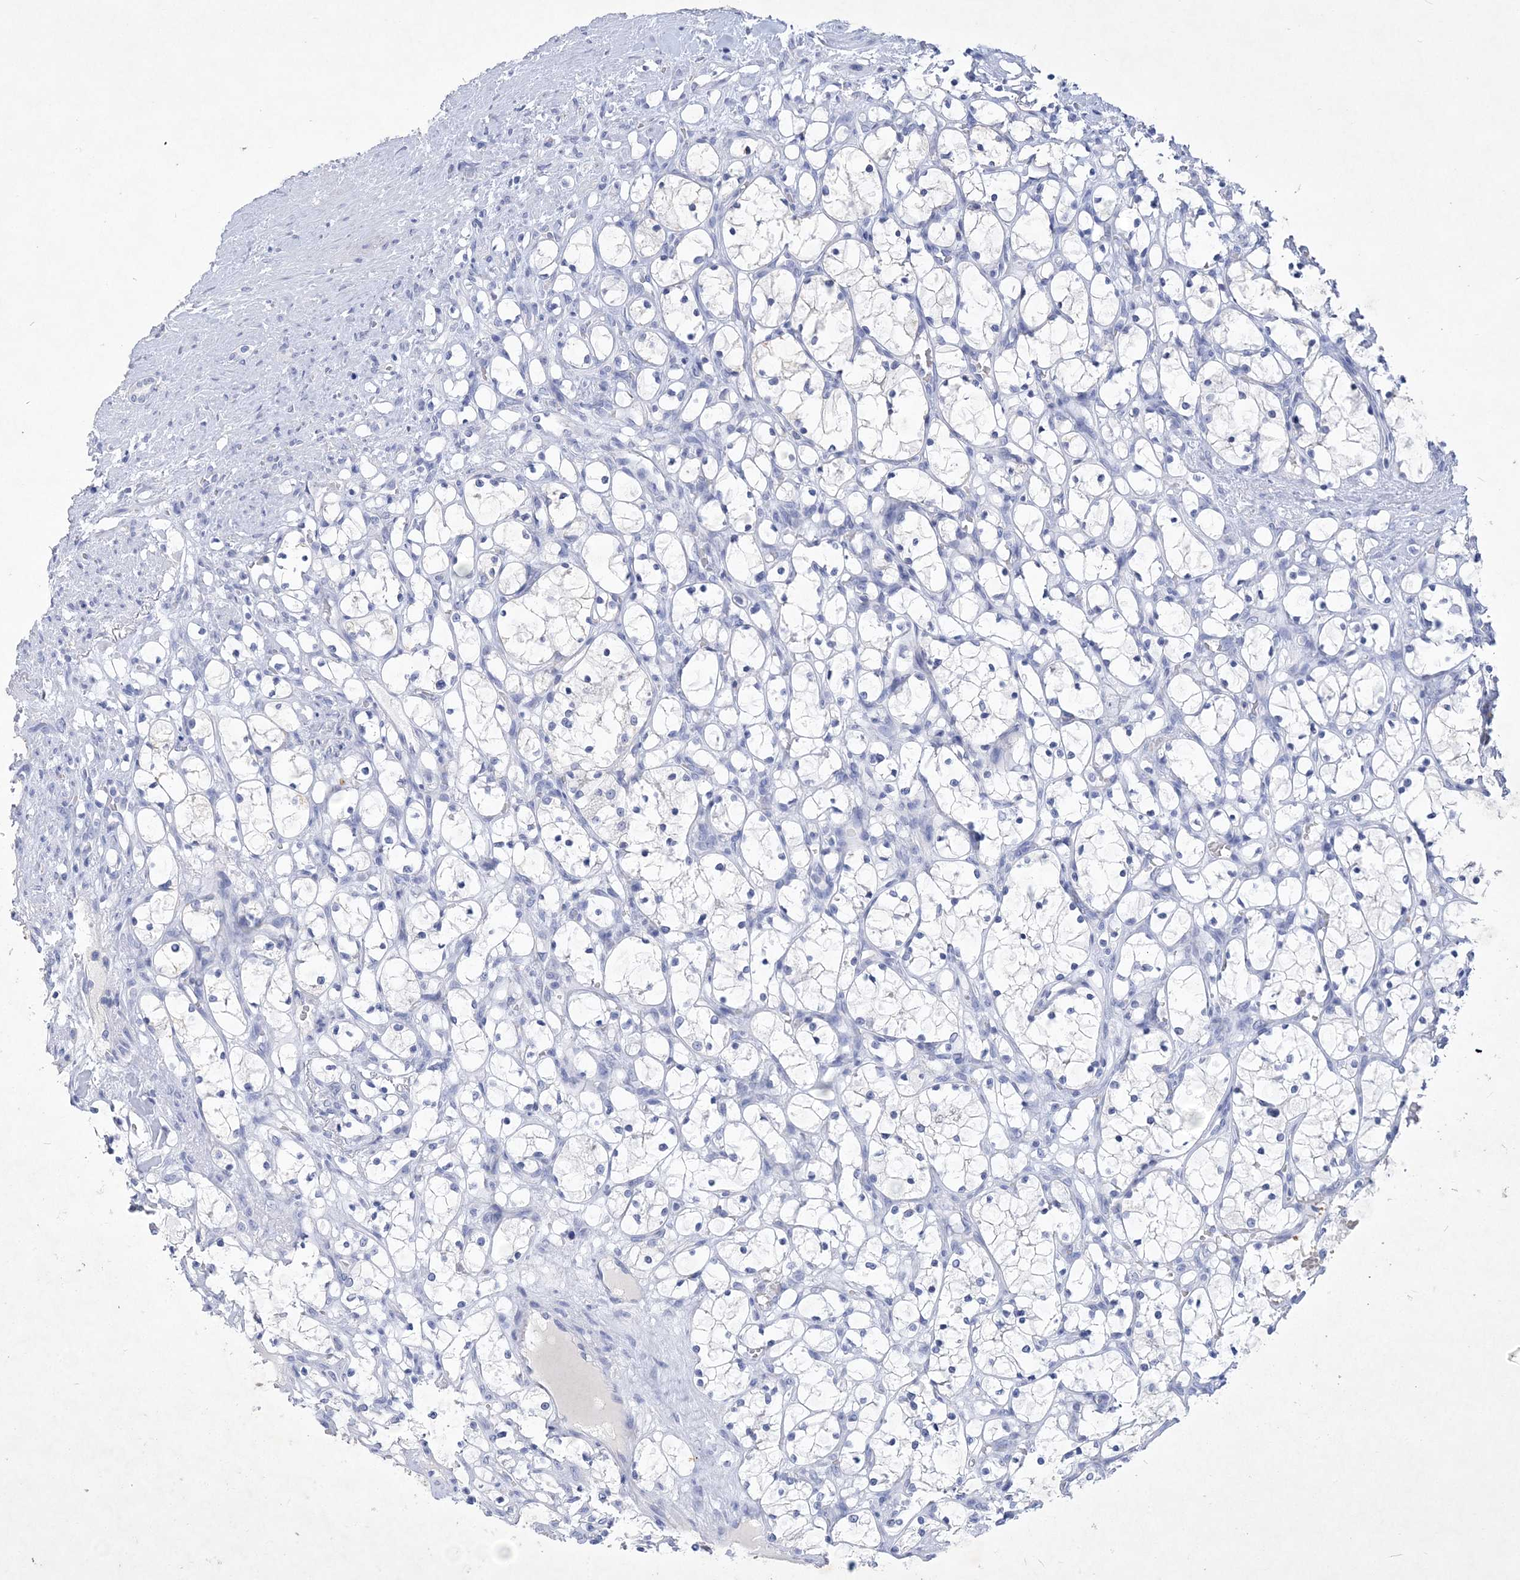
{"staining": {"intensity": "negative", "quantity": "none", "location": "none"}, "tissue": "renal cancer", "cell_type": "Tumor cells", "image_type": "cancer", "snomed": [{"axis": "morphology", "description": "Adenocarcinoma, NOS"}, {"axis": "topography", "description": "Kidney"}], "caption": "Immunohistochemistry micrograph of renal adenocarcinoma stained for a protein (brown), which displays no positivity in tumor cells.", "gene": "COPS8", "patient": {"sex": "female", "age": 69}}